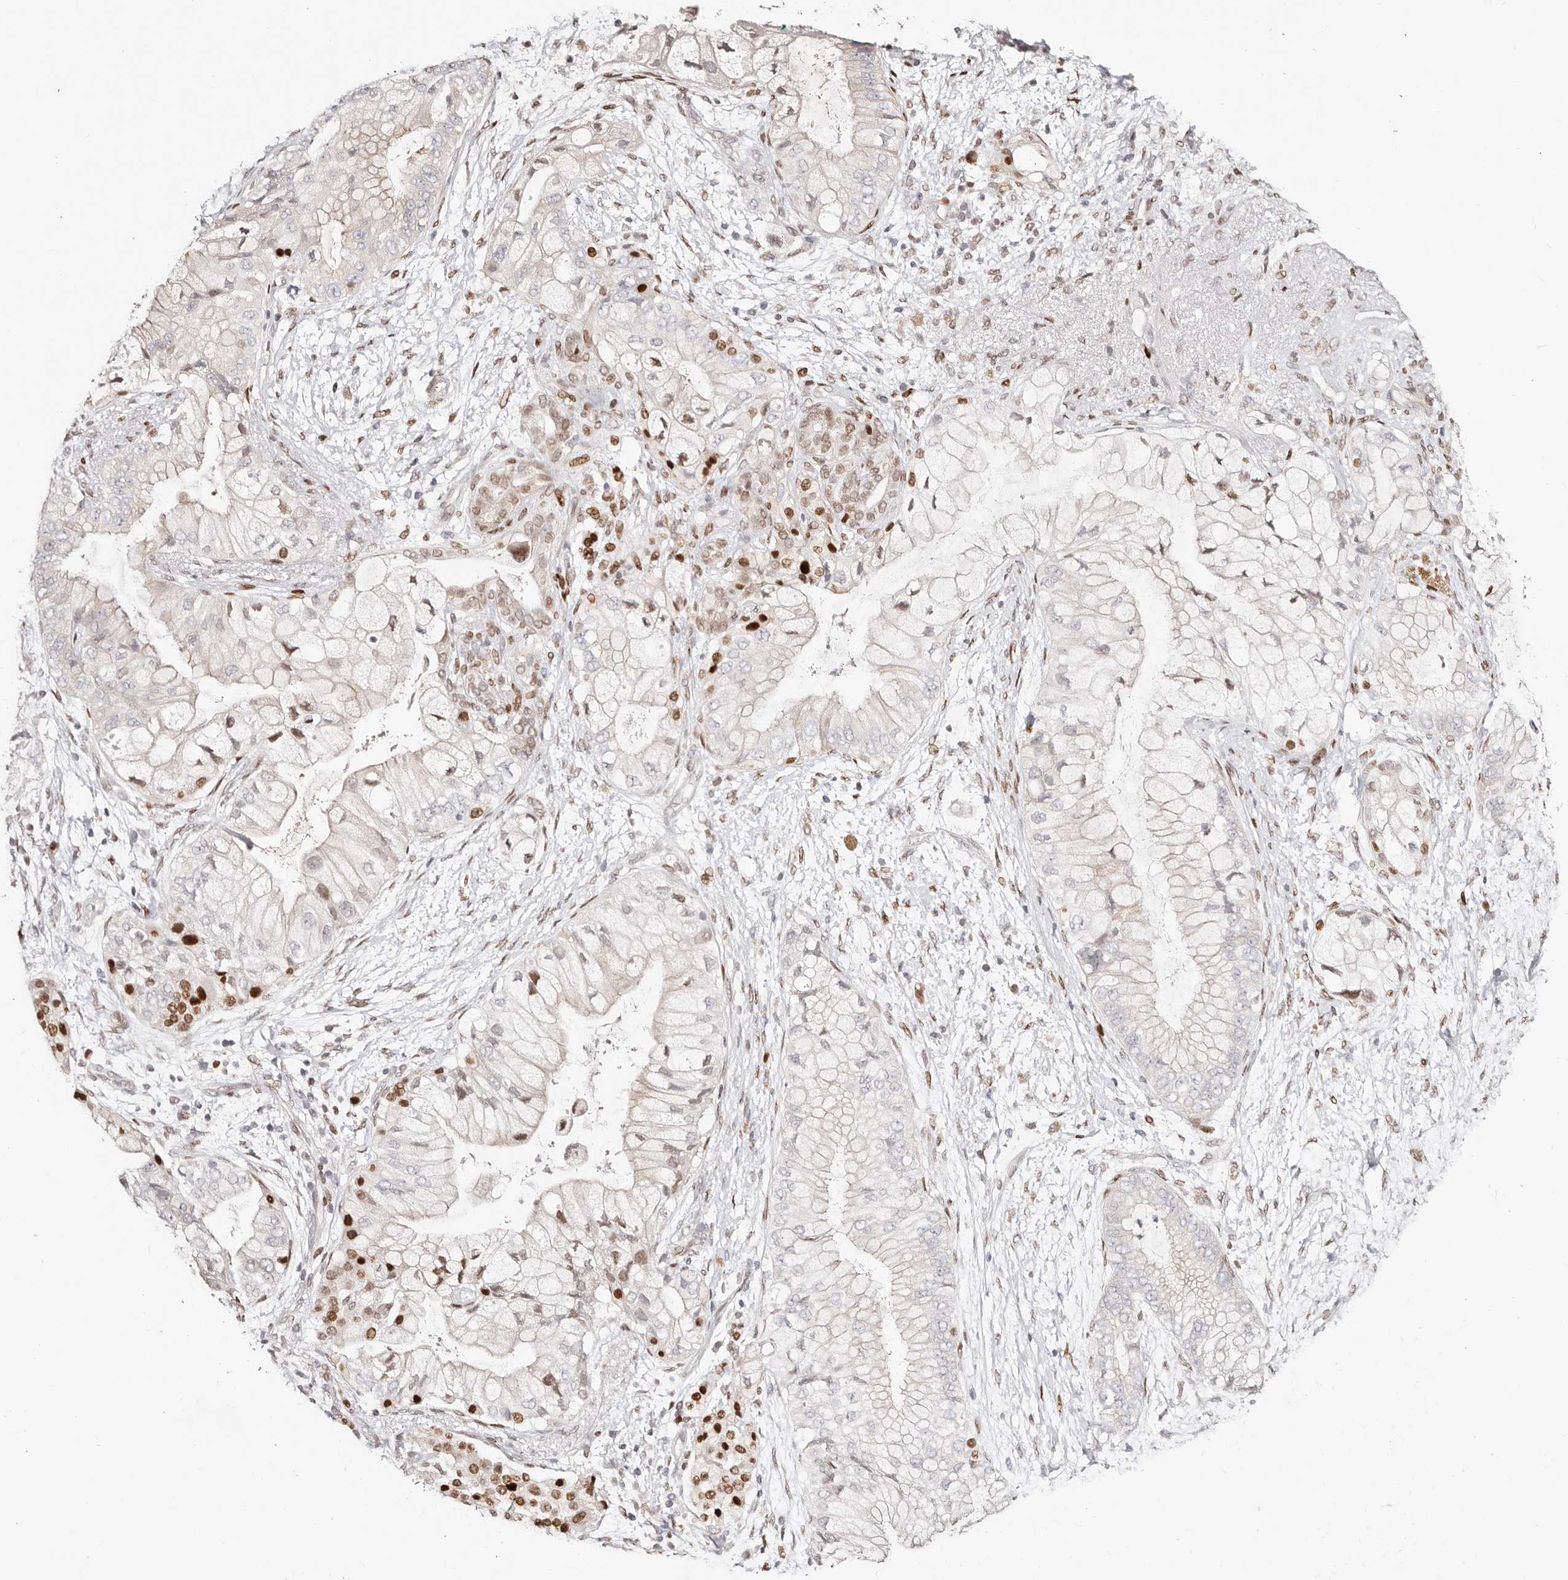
{"staining": {"intensity": "strong", "quantity": "<25%", "location": "nuclear"}, "tissue": "pancreatic cancer", "cell_type": "Tumor cells", "image_type": "cancer", "snomed": [{"axis": "morphology", "description": "Adenocarcinoma, NOS"}, {"axis": "topography", "description": "Pancreas"}], "caption": "IHC image of neoplastic tissue: pancreatic adenocarcinoma stained using immunohistochemistry (IHC) exhibits medium levels of strong protein expression localized specifically in the nuclear of tumor cells, appearing as a nuclear brown color.", "gene": "IQGAP3", "patient": {"sex": "male", "age": 53}}